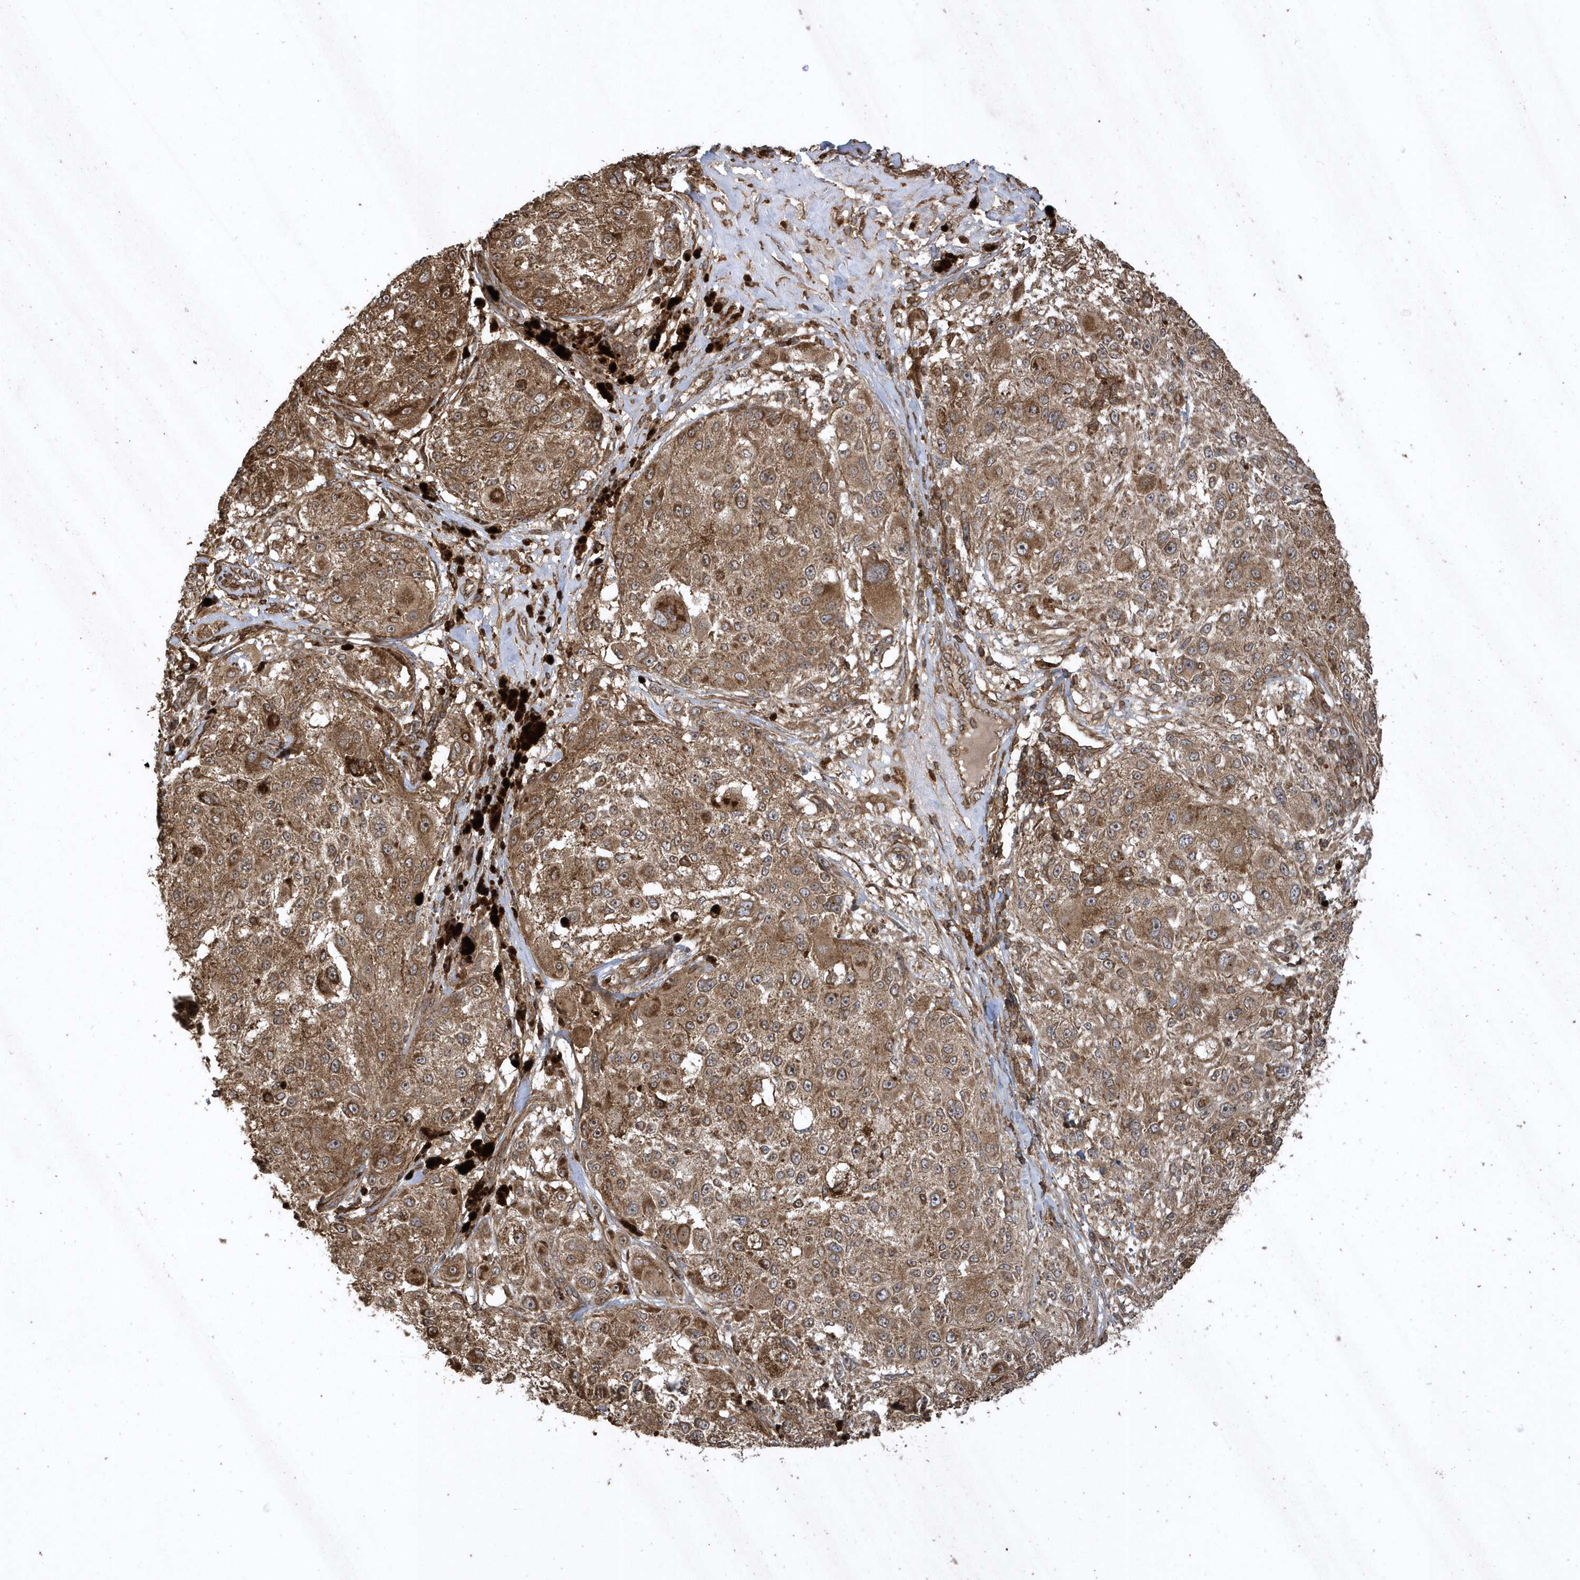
{"staining": {"intensity": "moderate", "quantity": ">75%", "location": "cytoplasmic/membranous"}, "tissue": "melanoma", "cell_type": "Tumor cells", "image_type": "cancer", "snomed": [{"axis": "morphology", "description": "Necrosis, NOS"}, {"axis": "morphology", "description": "Malignant melanoma, NOS"}, {"axis": "topography", "description": "Skin"}], "caption": "Immunohistochemistry of human malignant melanoma demonstrates medium levels of moderate cytoplasmic/membranous staining in approximately >75% of tumor cells.", "gene": "SENP8", "patient": {"sex": "female", "age": 87}}